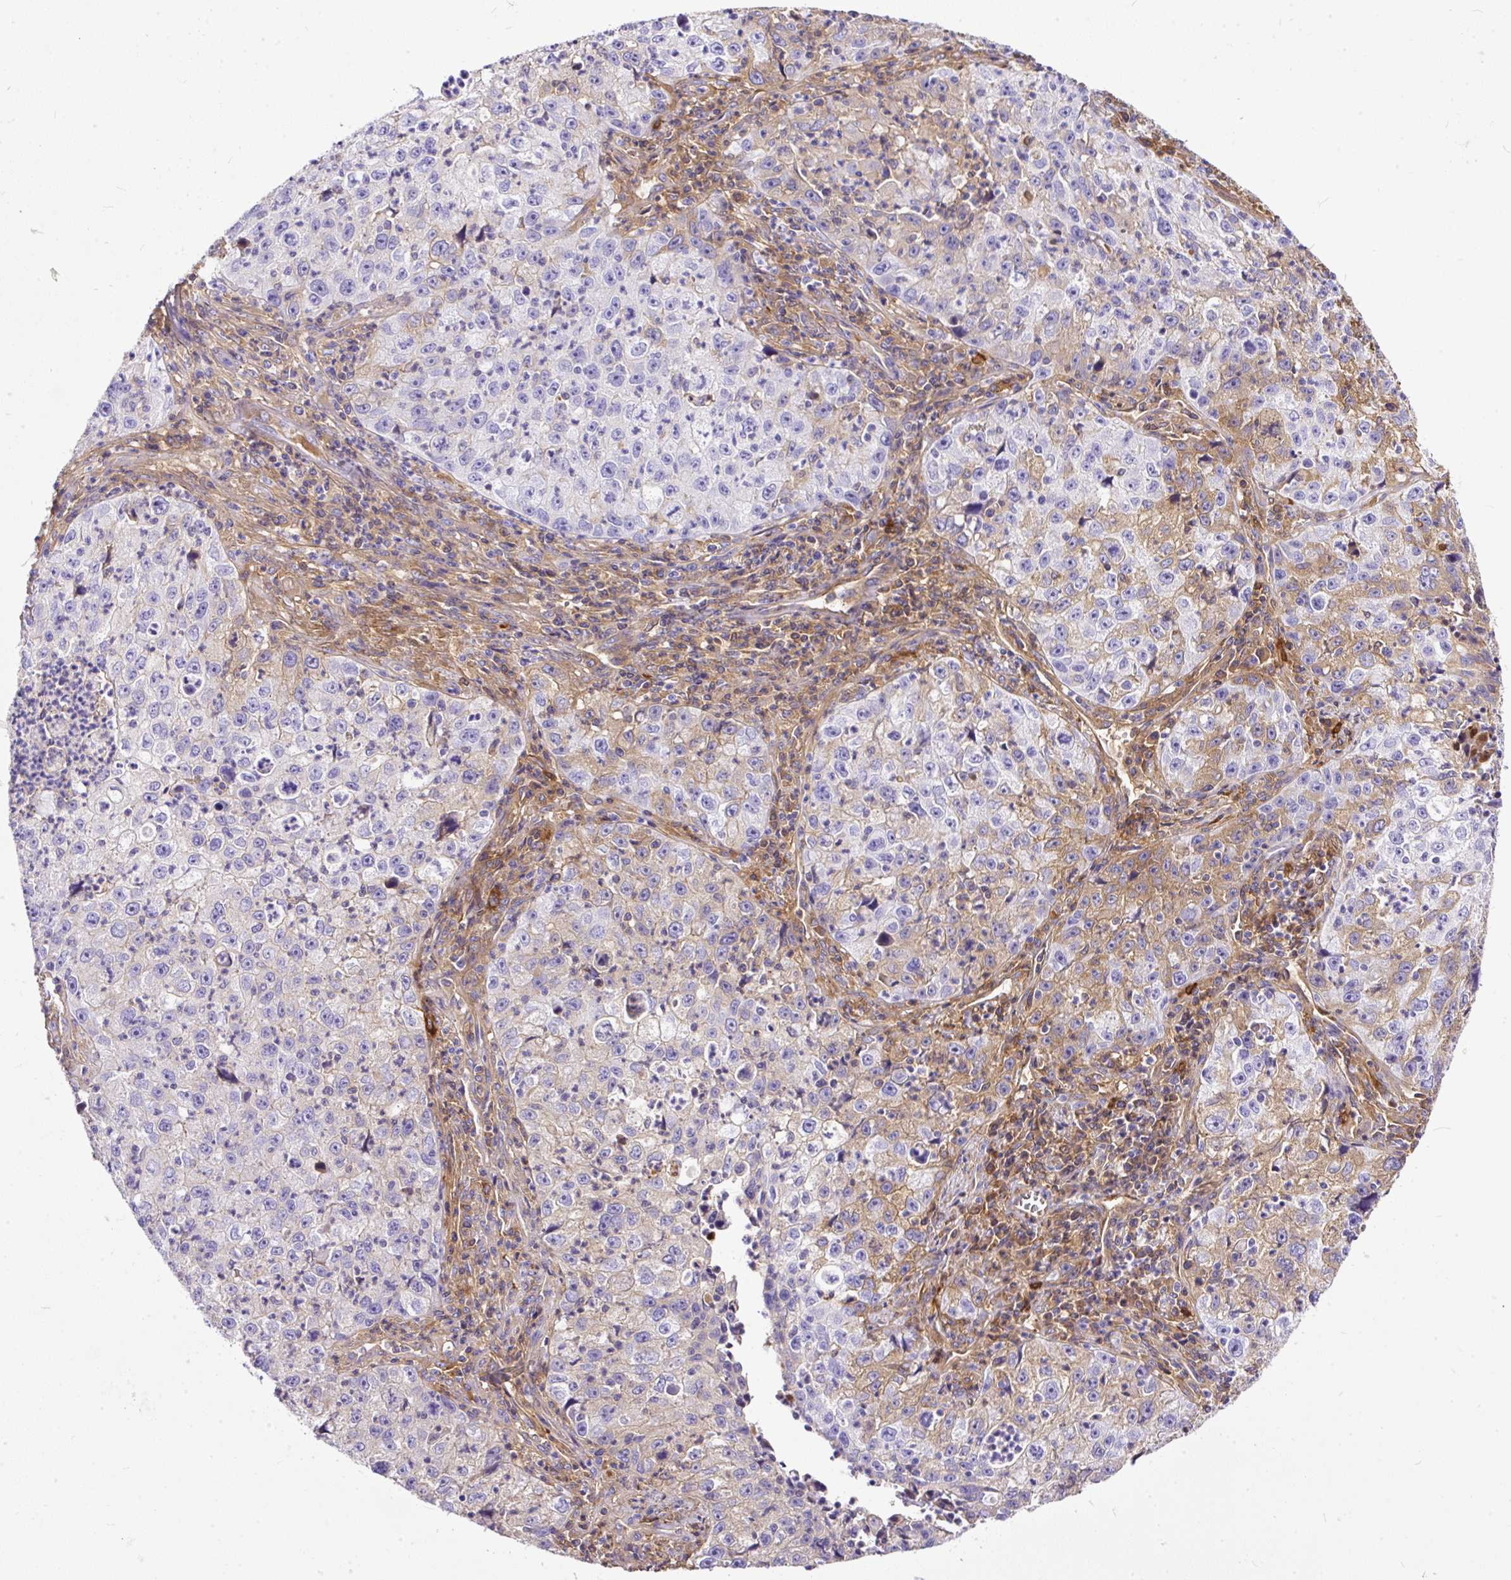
{"staining": {"intensity": "negative", "quantity": "none", "location": "none"}, "tissue": "lung cancer", "cell_type": "Tumor cells", "image_type": "cancer", "snomed": [{"axis": "morphology", "description": "Squamous cell carcinoma, NOS"}, {"axis": "topography", "description": "Lung"}], "caption": "Histopathology image shows no significant protein staining in tumor cells of squamous cell carcinoma (lung). Brightfield microscopy of immunohistochemistry (IHC) stained with DAB (brown) and hematoxylin (blue), captured at high magnification.", "gene": "CLEC3B", "patient": {"sex": "male", "age": 71}}